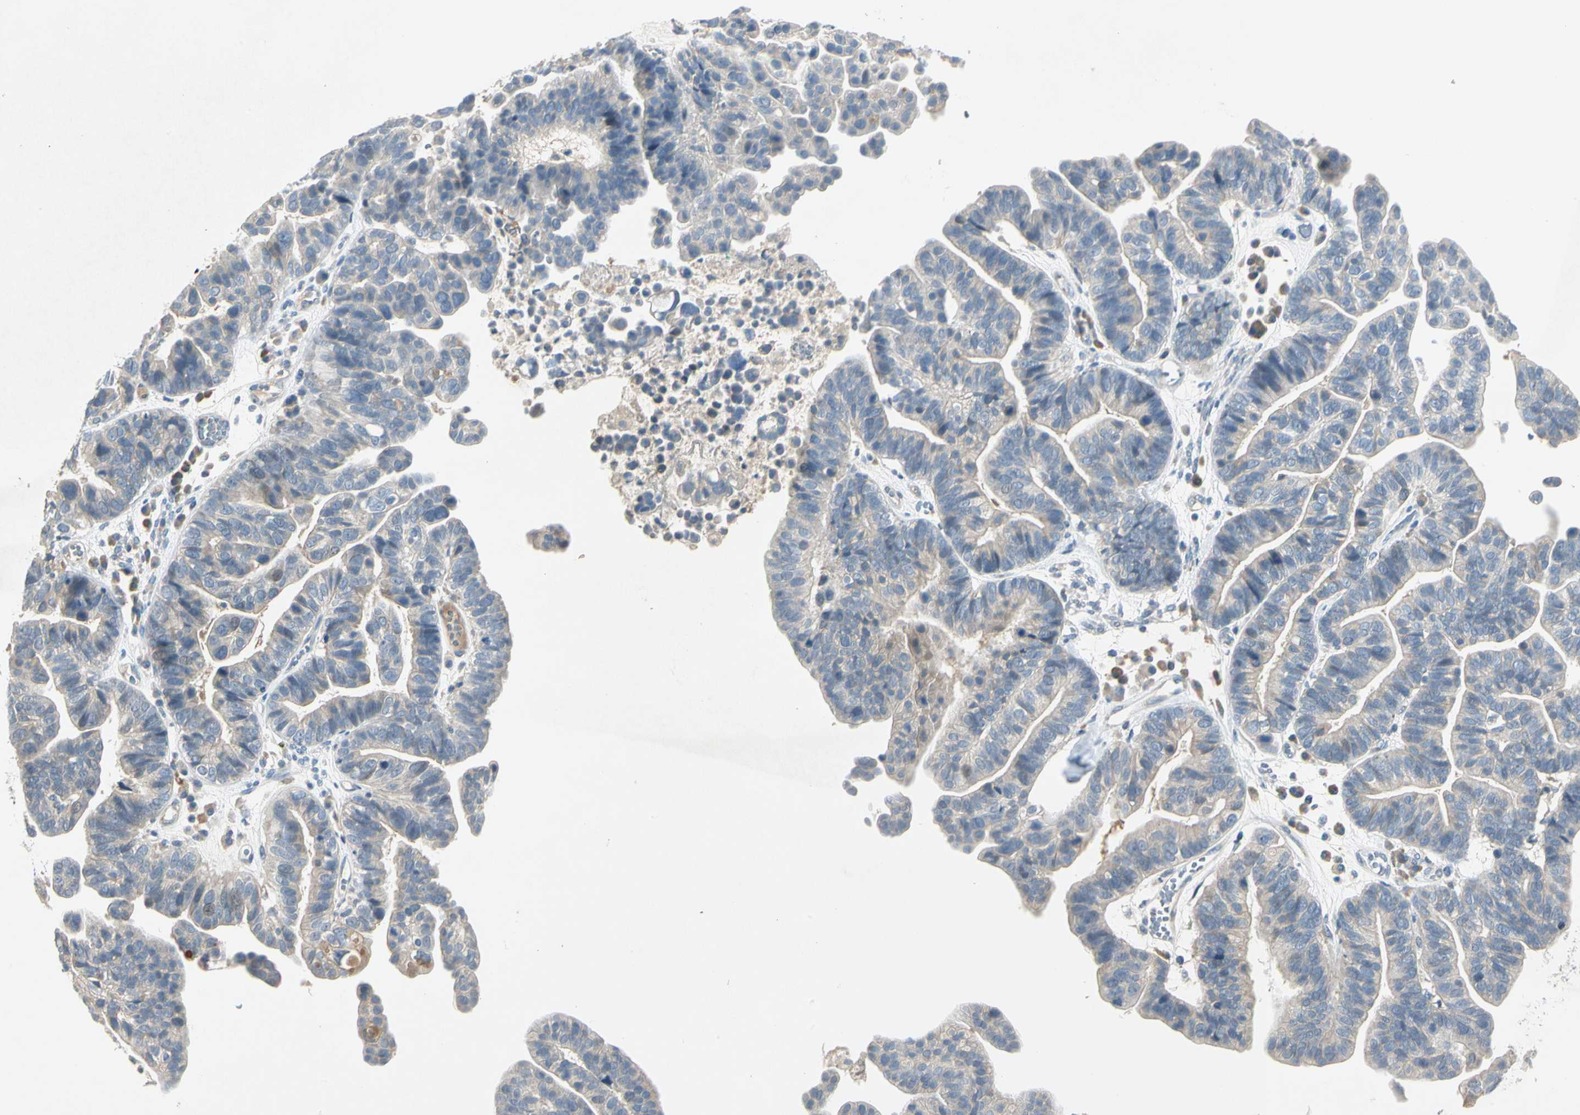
{"staining": {"intensity": "weak", "quantity": "<25%", "location": "cytoplasmic/membranous"}, "tissue": "ovarian cancer", "cell_type": "Tumor cells", "image_type": "cancer", "snomed": [{"axis": "morphology", "description": "Cystadenocarcinoma, serous, NOS"}, {"axis": "topography", "description": "Ovary"}], "caption": "A photomicrograph of ovarian cancer (serous cystadenocarcinoma) stained for a protein displays no brown staining in tumor cells.", "gene": "PRSS21", "patient": {"sex": "female", "age": 56}}